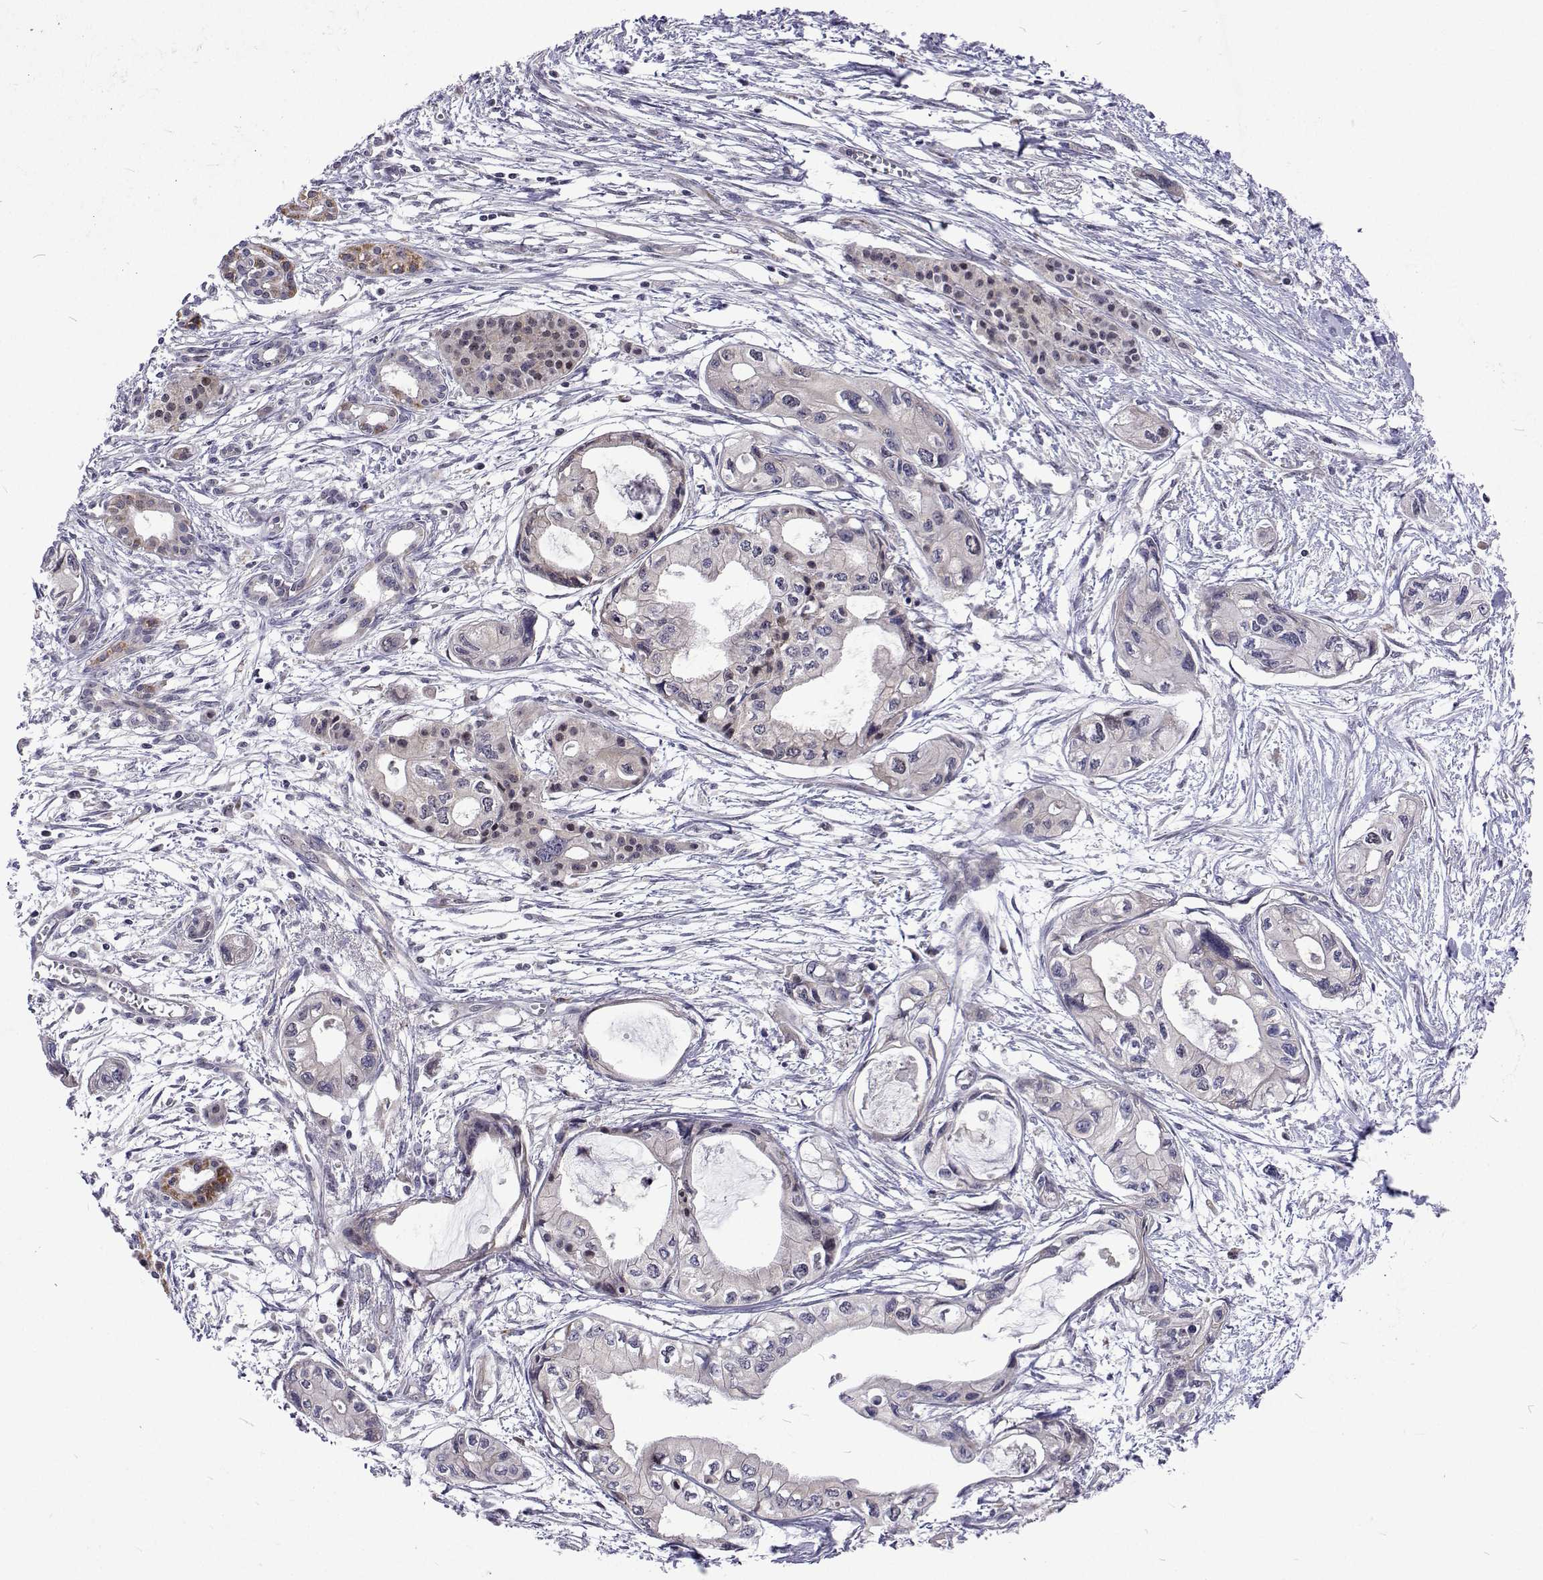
{"staining": {"intensity": "negative", "quantity": "none", "location": "none"}, "tissue": "pancreatic cancer", "cell_type": "Tumor cells", "image_type": "cancer", "snomed": [{"axis": "morphology", "description": "Adenocarcinoma, NOS"}, {"axis": "topography", "description": "Pancreas"}], "caption": "Immunohistochemical staining of human pancreatic cancer shows no significant staining in tumor cells.", "gene": "DHTKD1", "patient": {"sex": "female", "age": 76}}